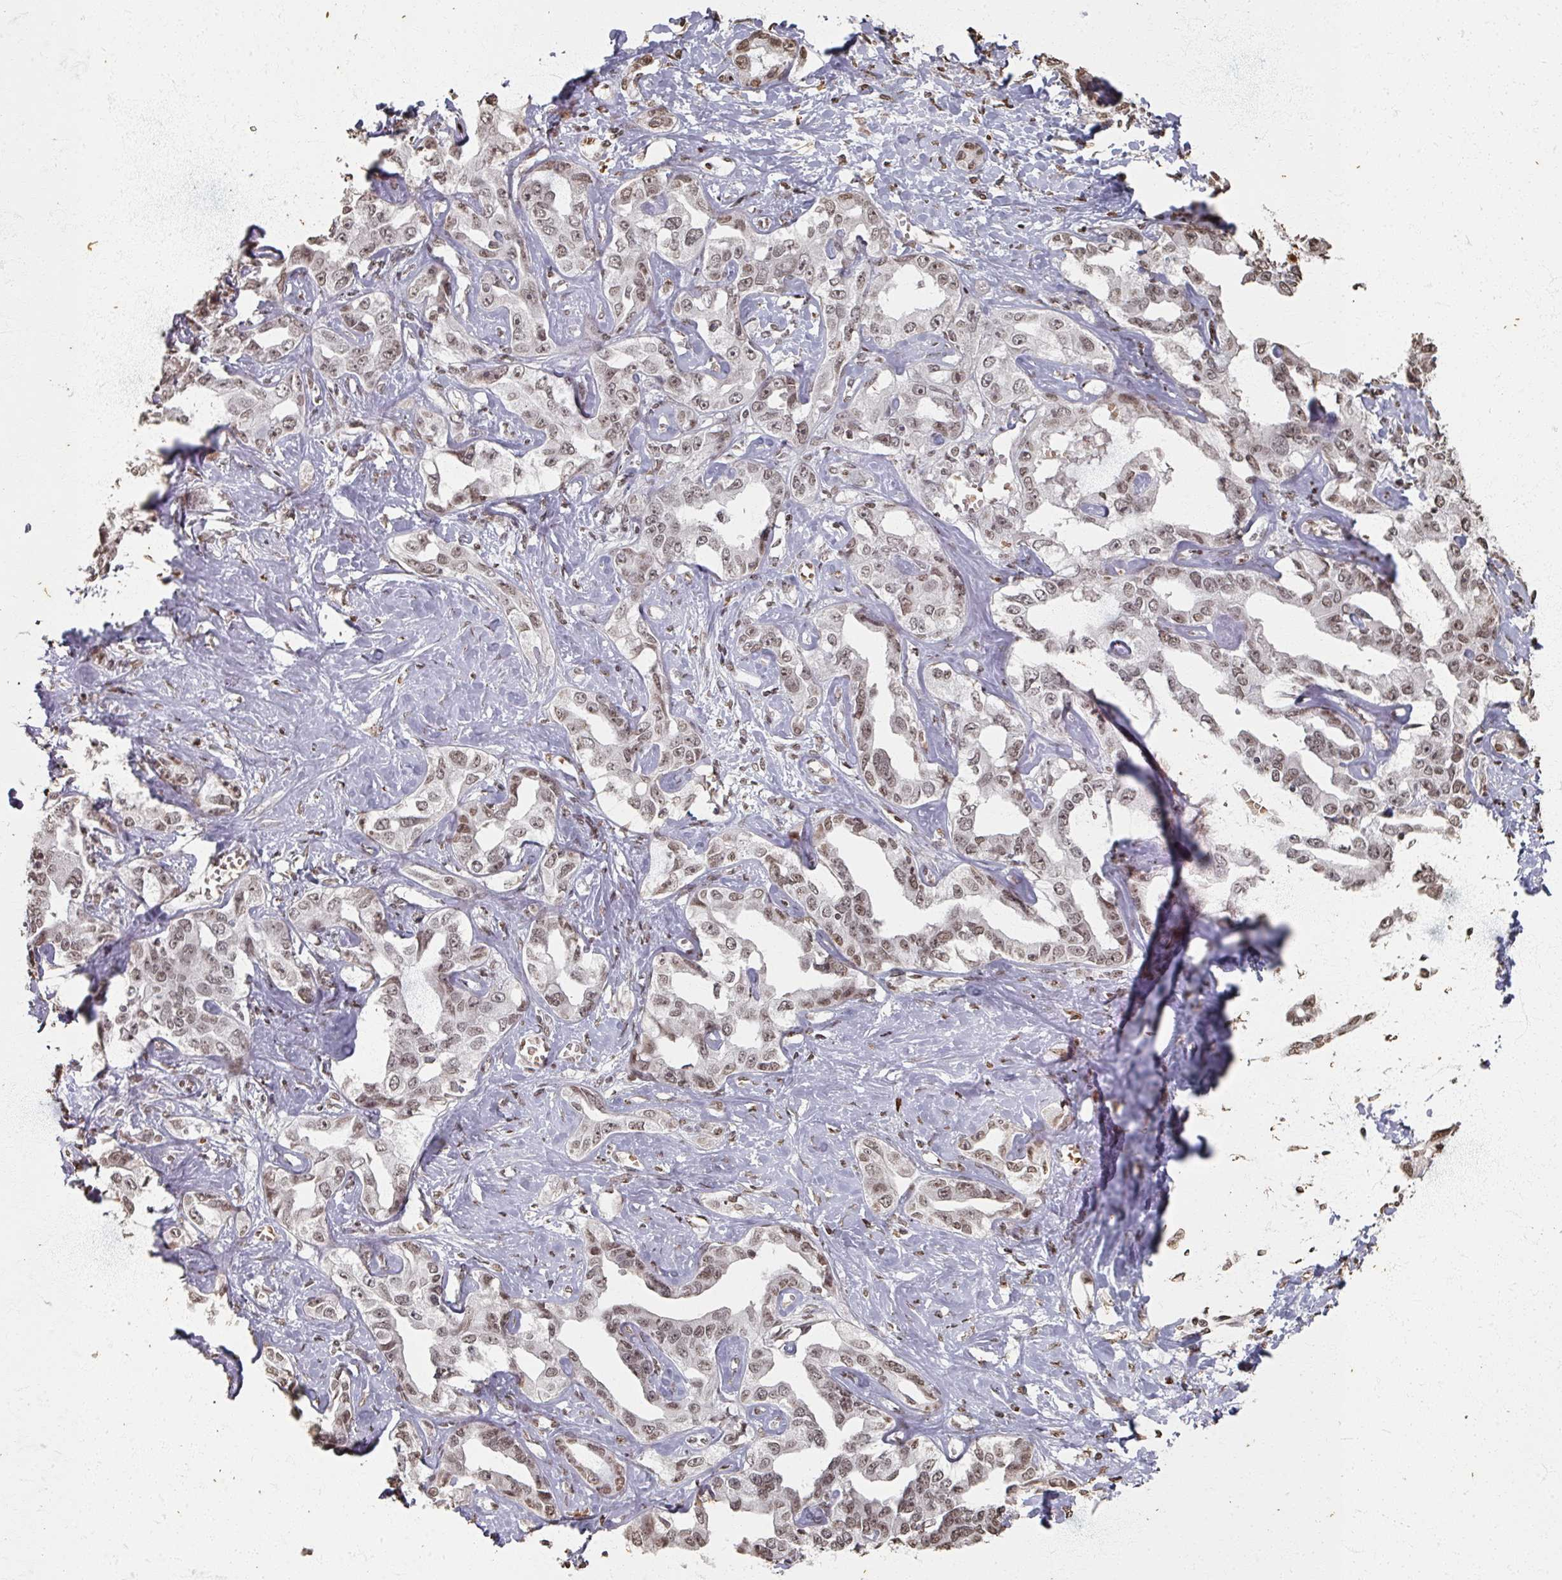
{"staining": {"intensity": "weak", "quantity": ">75%", "location": "nuclear"}, "tissue": "liver cancer", "cell_type": "Tumor cells", "image_type": "cancer", "snomed": [{"axis": "morphology", "description": "Cholangiocarcinoma"}, {"axis": "topography", "description": "Liver"}], "caption": "Protein staining reveals weak nuclear staining in approximately >75% of tumor cells in liver cholangiocarcinoma.", "gene": "DCUN1D5", "patient": {"sex": "male", "age": 59}}